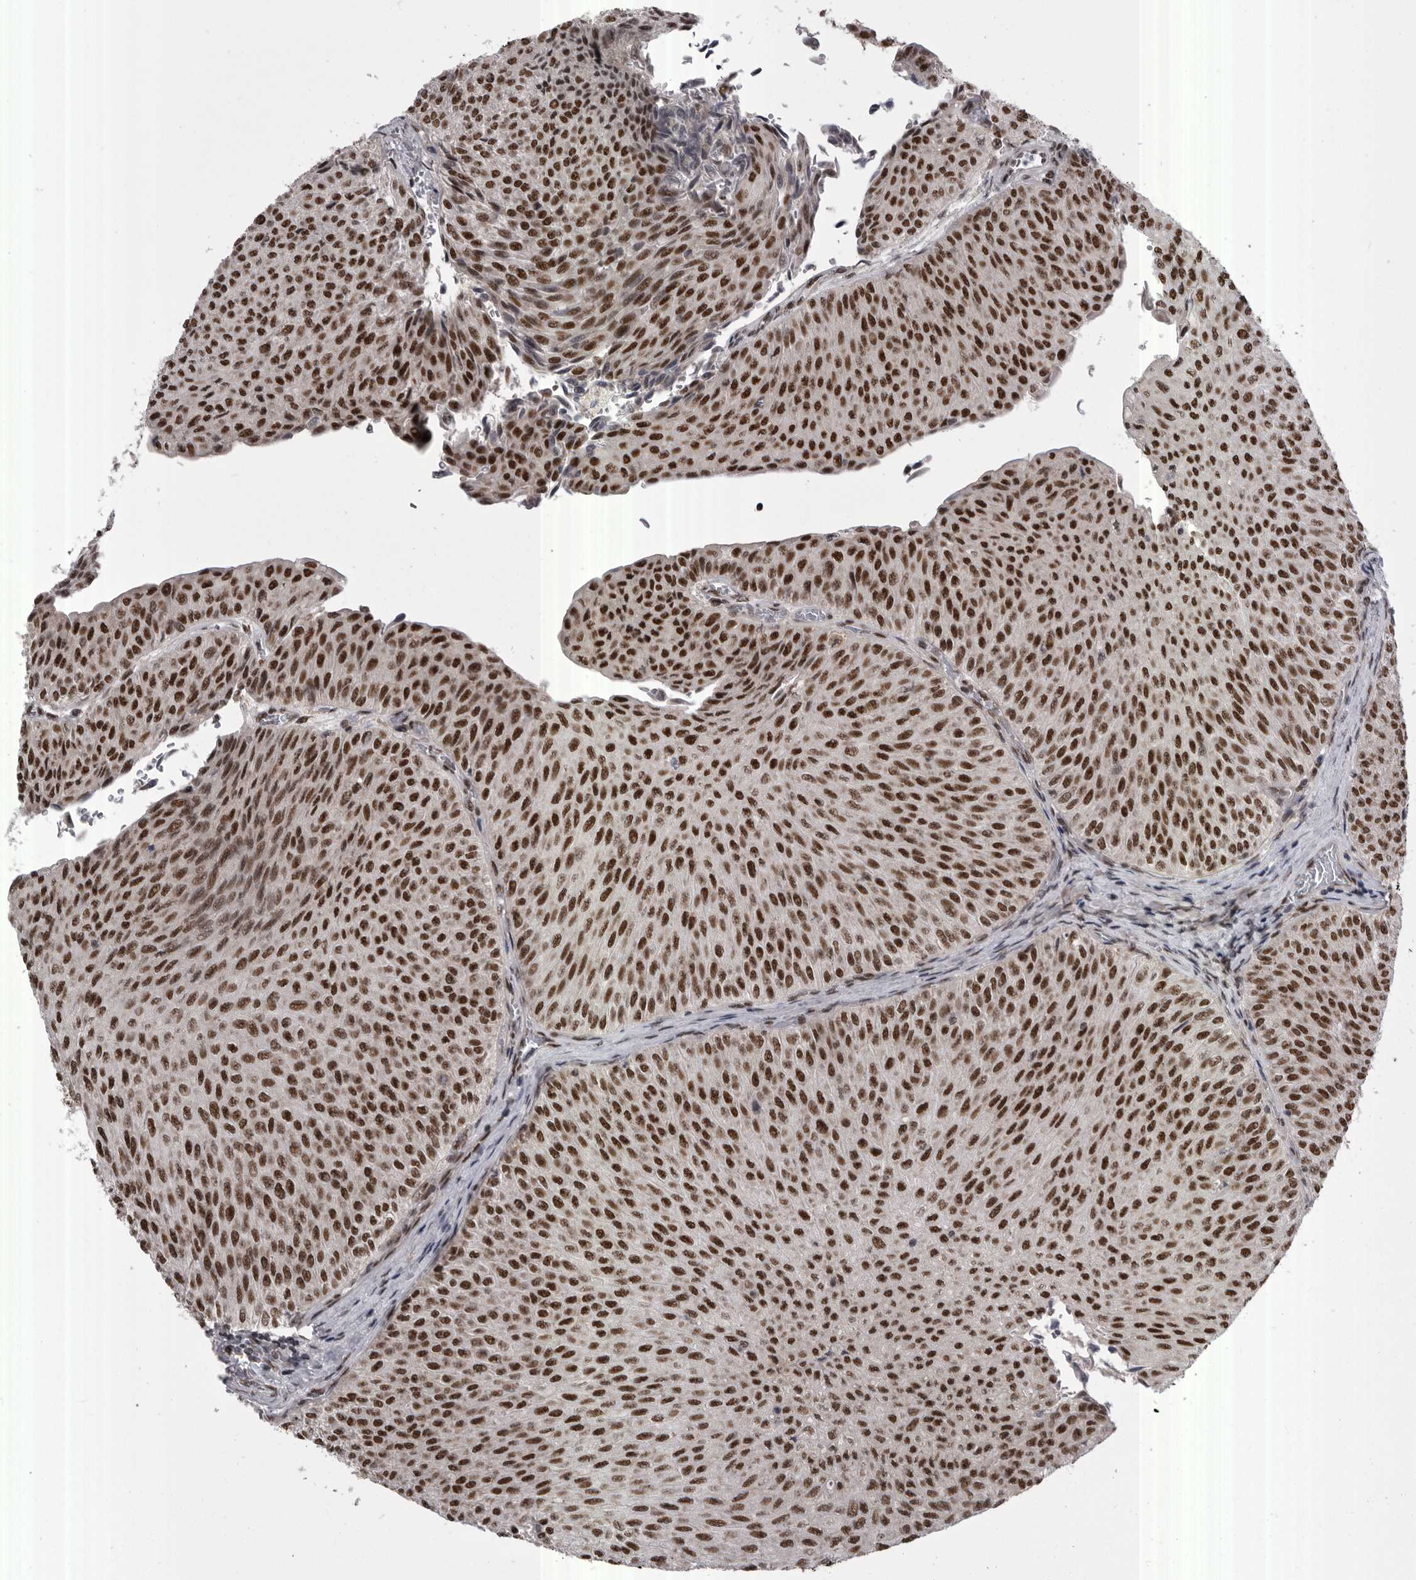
{"staining": {"intensity": "strong", "quantity": ">75%", "location": "nuclear"}, "tissue": "urothelial cancer", "cell_type": "Tumor cells", "image_type": "cancer", "snomed": [{"axis": "morphology", "description": "Urothelial carcinoma, Low grade"}, {"axis": "topography", "description": "Urinary bladder"}], "caption": "Brown immunohistochemical staining in urothelial carcinoma (low-grade) demonstrates strong nuclear positivity in about >75% of tumor cells.", "gene": "MEPCE", "patient": {"sex": "male", "age": 78}}